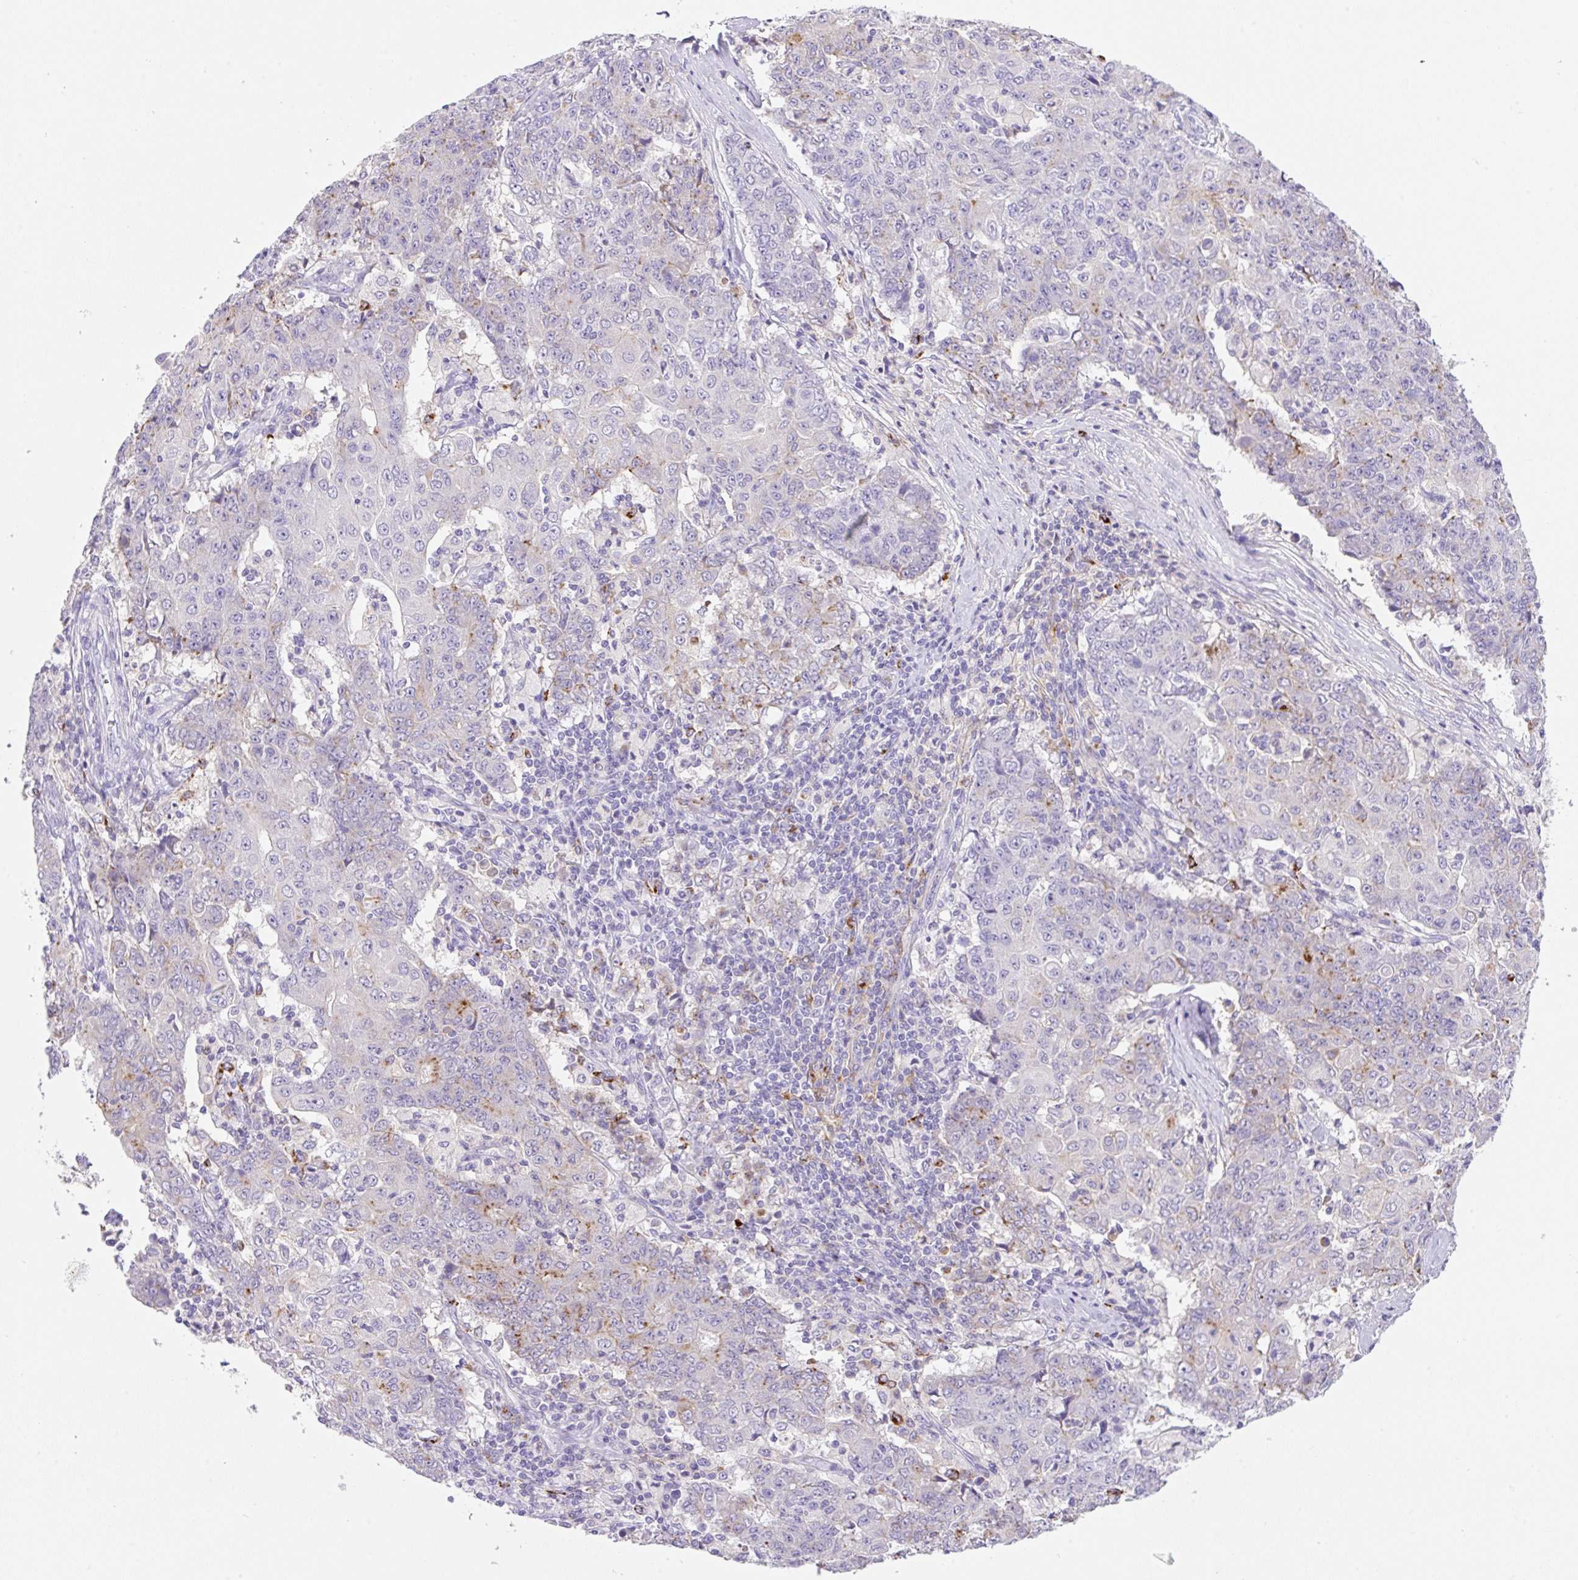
{"staining": {"intensity": "moderate", "quantity": "<25%", "location": "cytoplasmic/membranous"}, "tissue": "ovarian cancer", "cell_type": "Tumor cells", "image_type": "cancer", "snomed": [{"axis": "morphology", "description": "Carcinoma, endometroid"}, {"axis": "topography", "description": "Ovary"}], "caption": "The photomicrograph demonstrates staining of ovarian cancer (endometroid carcinoma), revealing moderate cytoplasmic/membranous protein expression (brown color) within tumor cells. (DAB (3,3'-diaminobenzidine) IHC with brightfield microscopy, high magnification).", "gene": "TDRD15", "patient": {"sex": "female", "age": 42}}